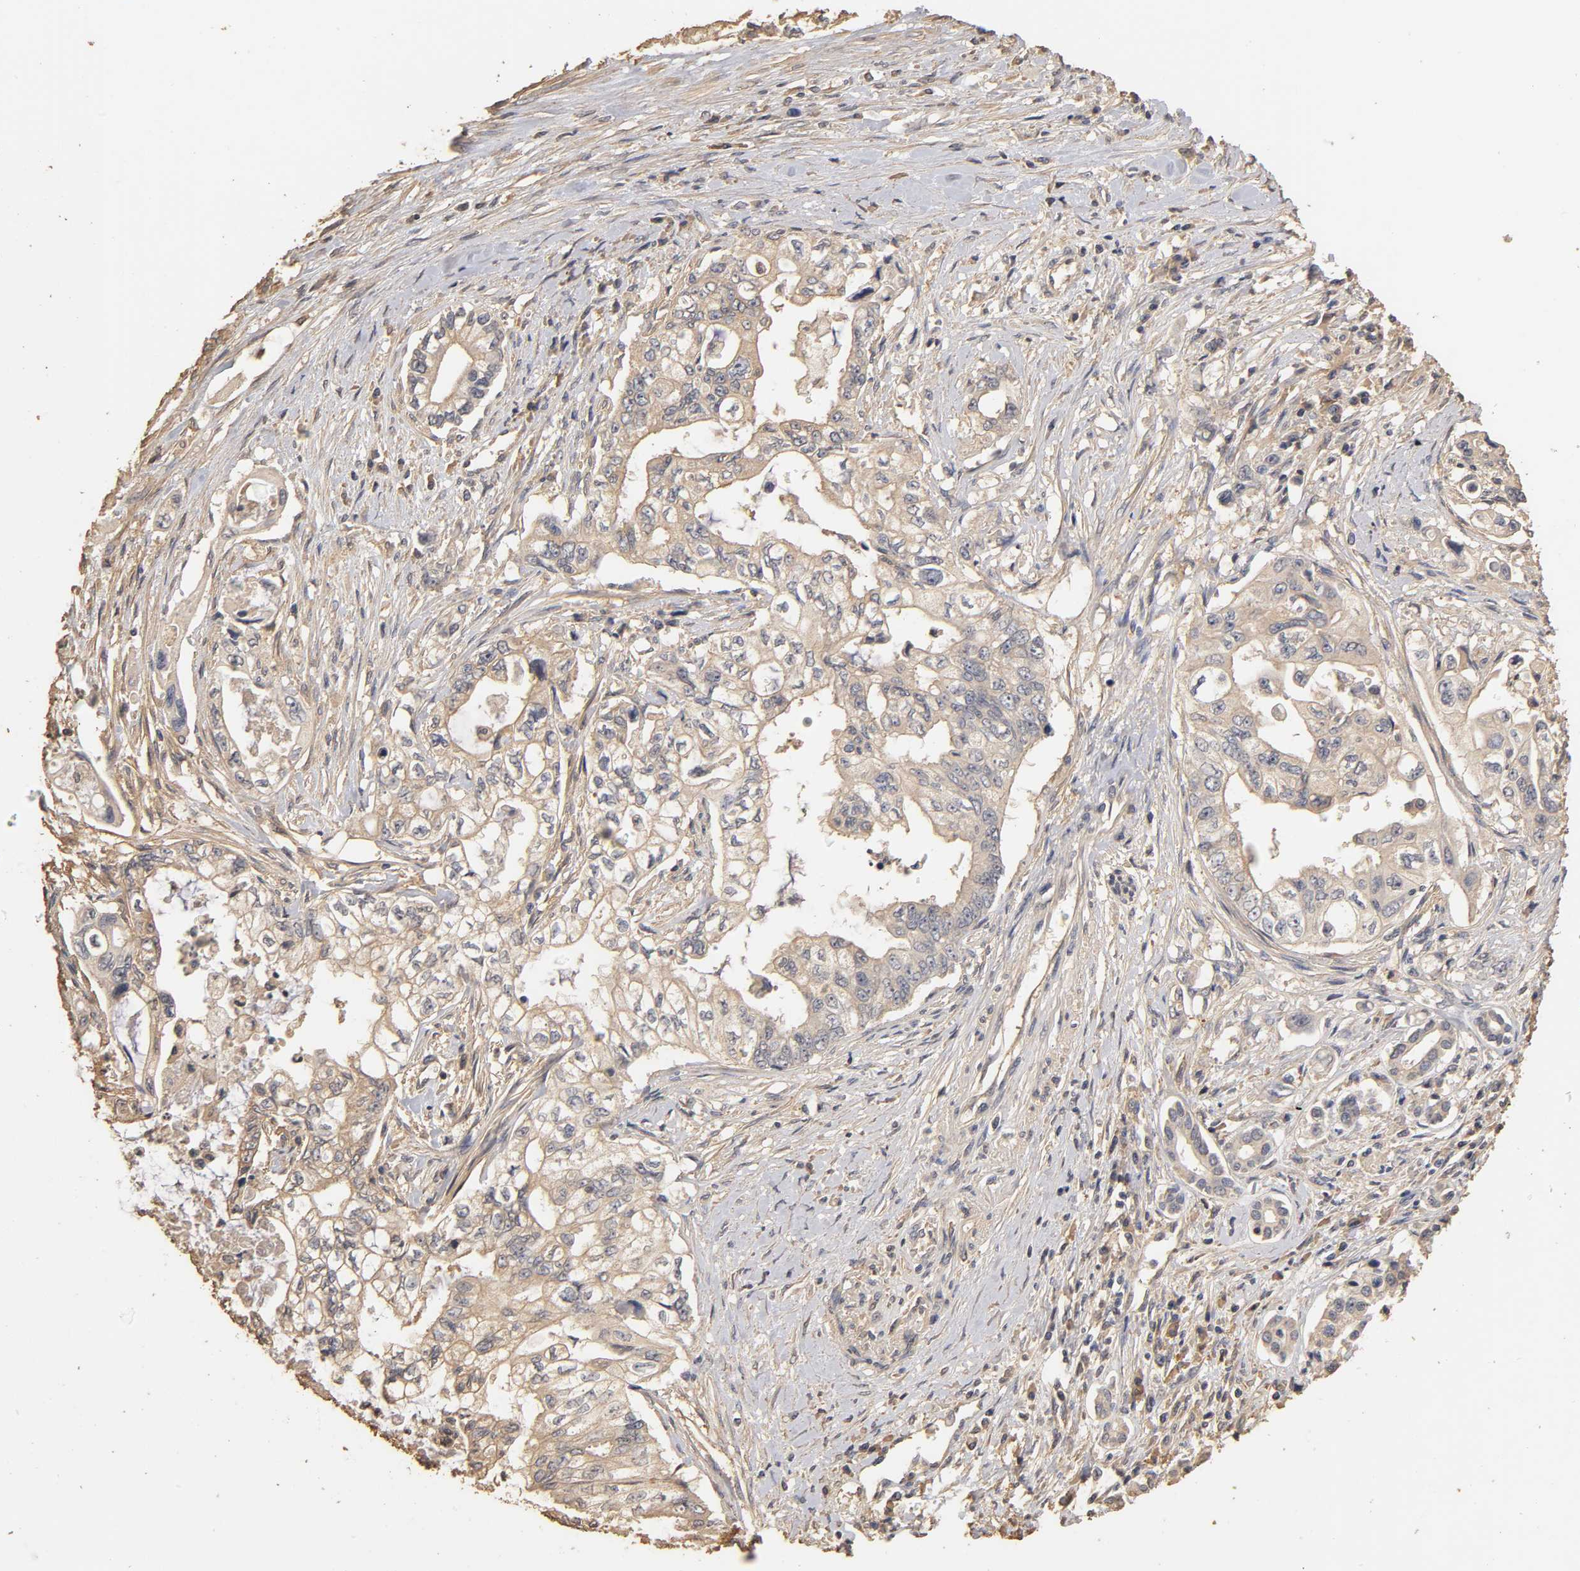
{"staining": {"intensity": "weak", "quantity": ">75%", "location": "cytoplasmic/membranous"}, "tissue": "pancreatic cancer", "cell_type": "Tumor cells", "image_type": "cancer", "snomed": [{"axis": "morphology", "description": "Normal tissue, NOS"}, {"axis": "topography", "description": "Pancreas"}], "caption": "Pancreatic cancer stained for a protein (brown) demonstrates weak cytoplasmic/membranous positive positivity in about >75% of tumor cells.", "gene": "VSIG4", "patient": {"sex": "male", "age": 42}}